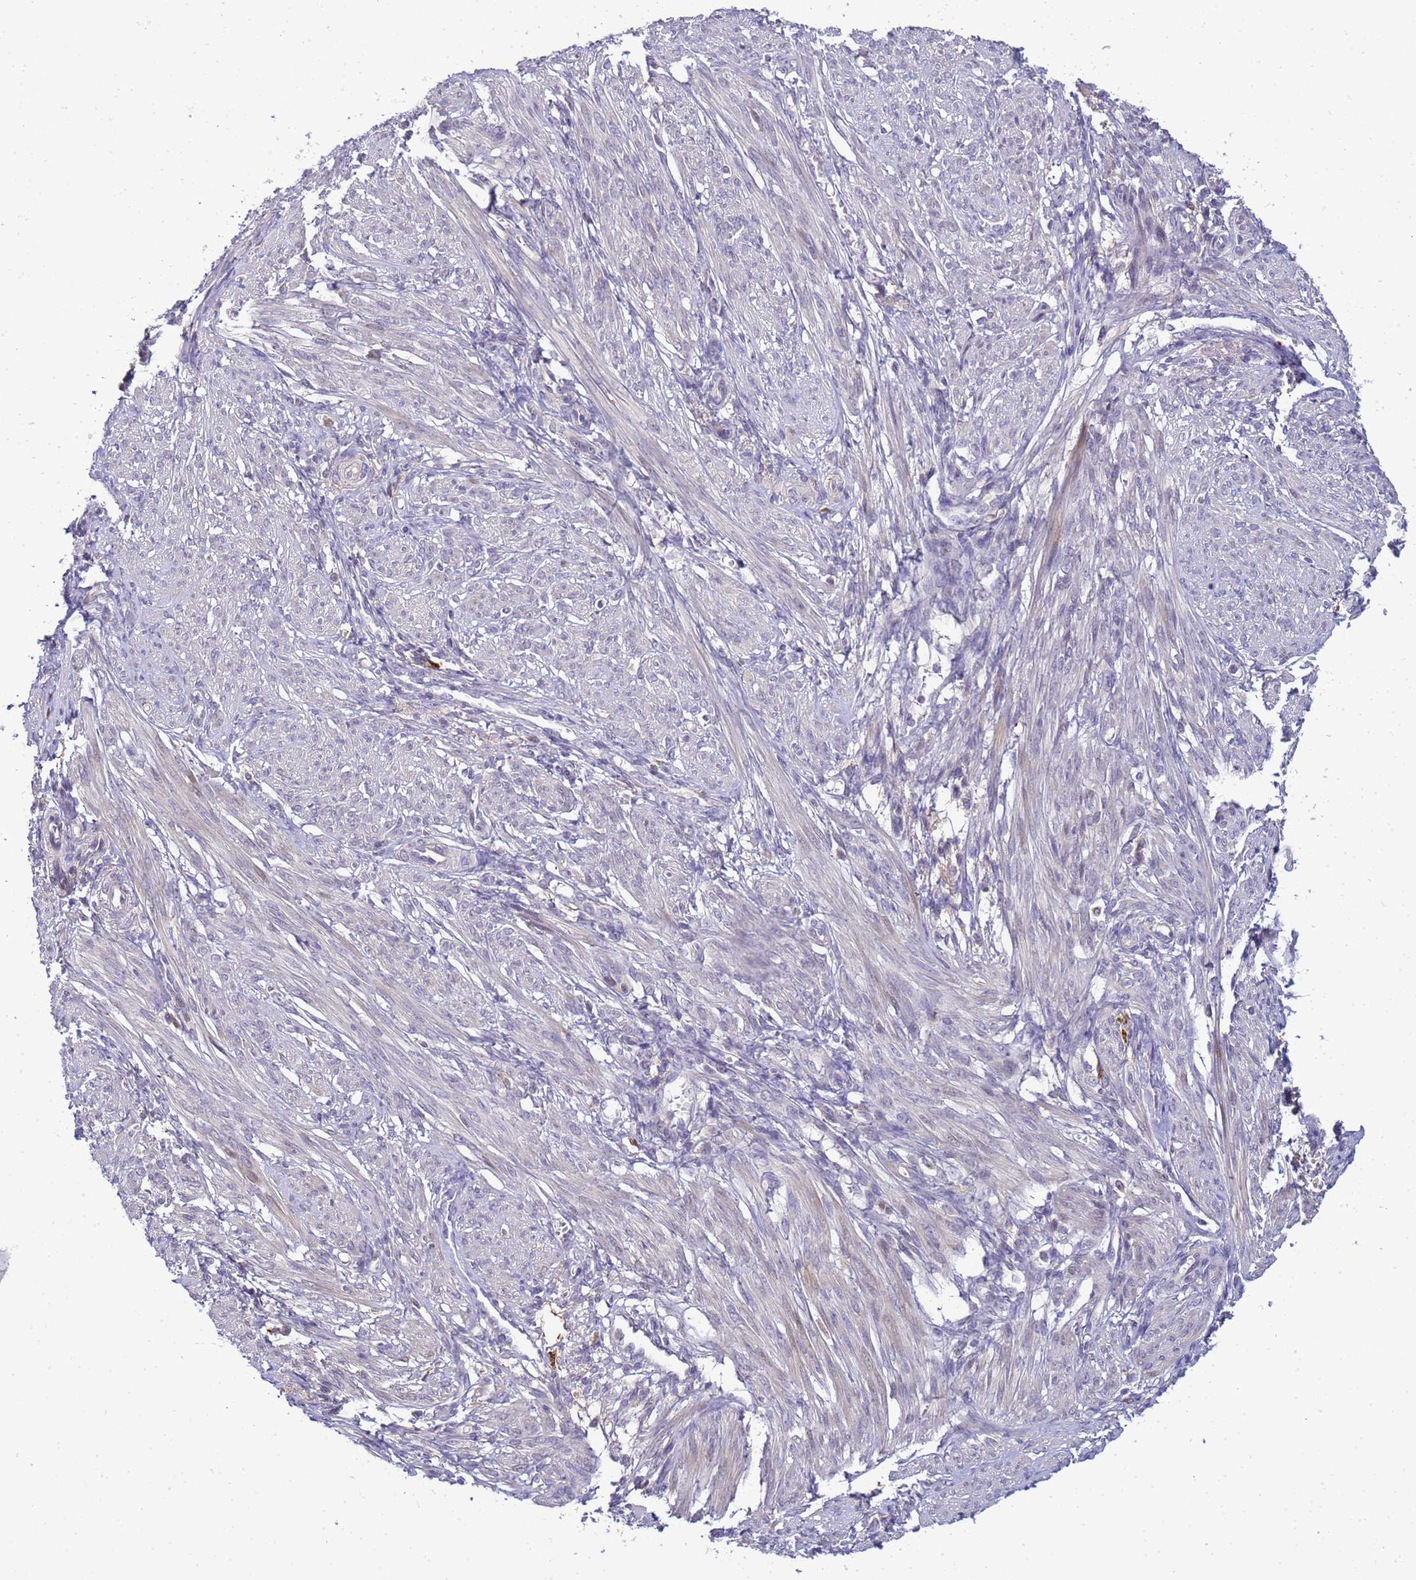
{"staining": {"intensity": "weak", "quantity": "25%-75%", "location": "cytoplasmic/membranous"}, "tissue": "smooth muscle", "cell_type": "Smooth muscle cells", "image_type": "normal", "snomed": [{"axis": "morphology", "description": "Normal tissue, NOS"}, {"axis": "topography", "description": "Smooth muscle"}], "caption": "This histopathology image displays benign smooth muscle stained with immunohistochemistry (IHC) to label a protein in brown. The cytoplasmic/membranous of smooth muscle cells show weak positivity for the protein. Nuclei are counter-stained blue.", "gene": "TMEM74B", "patient": {"sex": "female", "age": 39}}